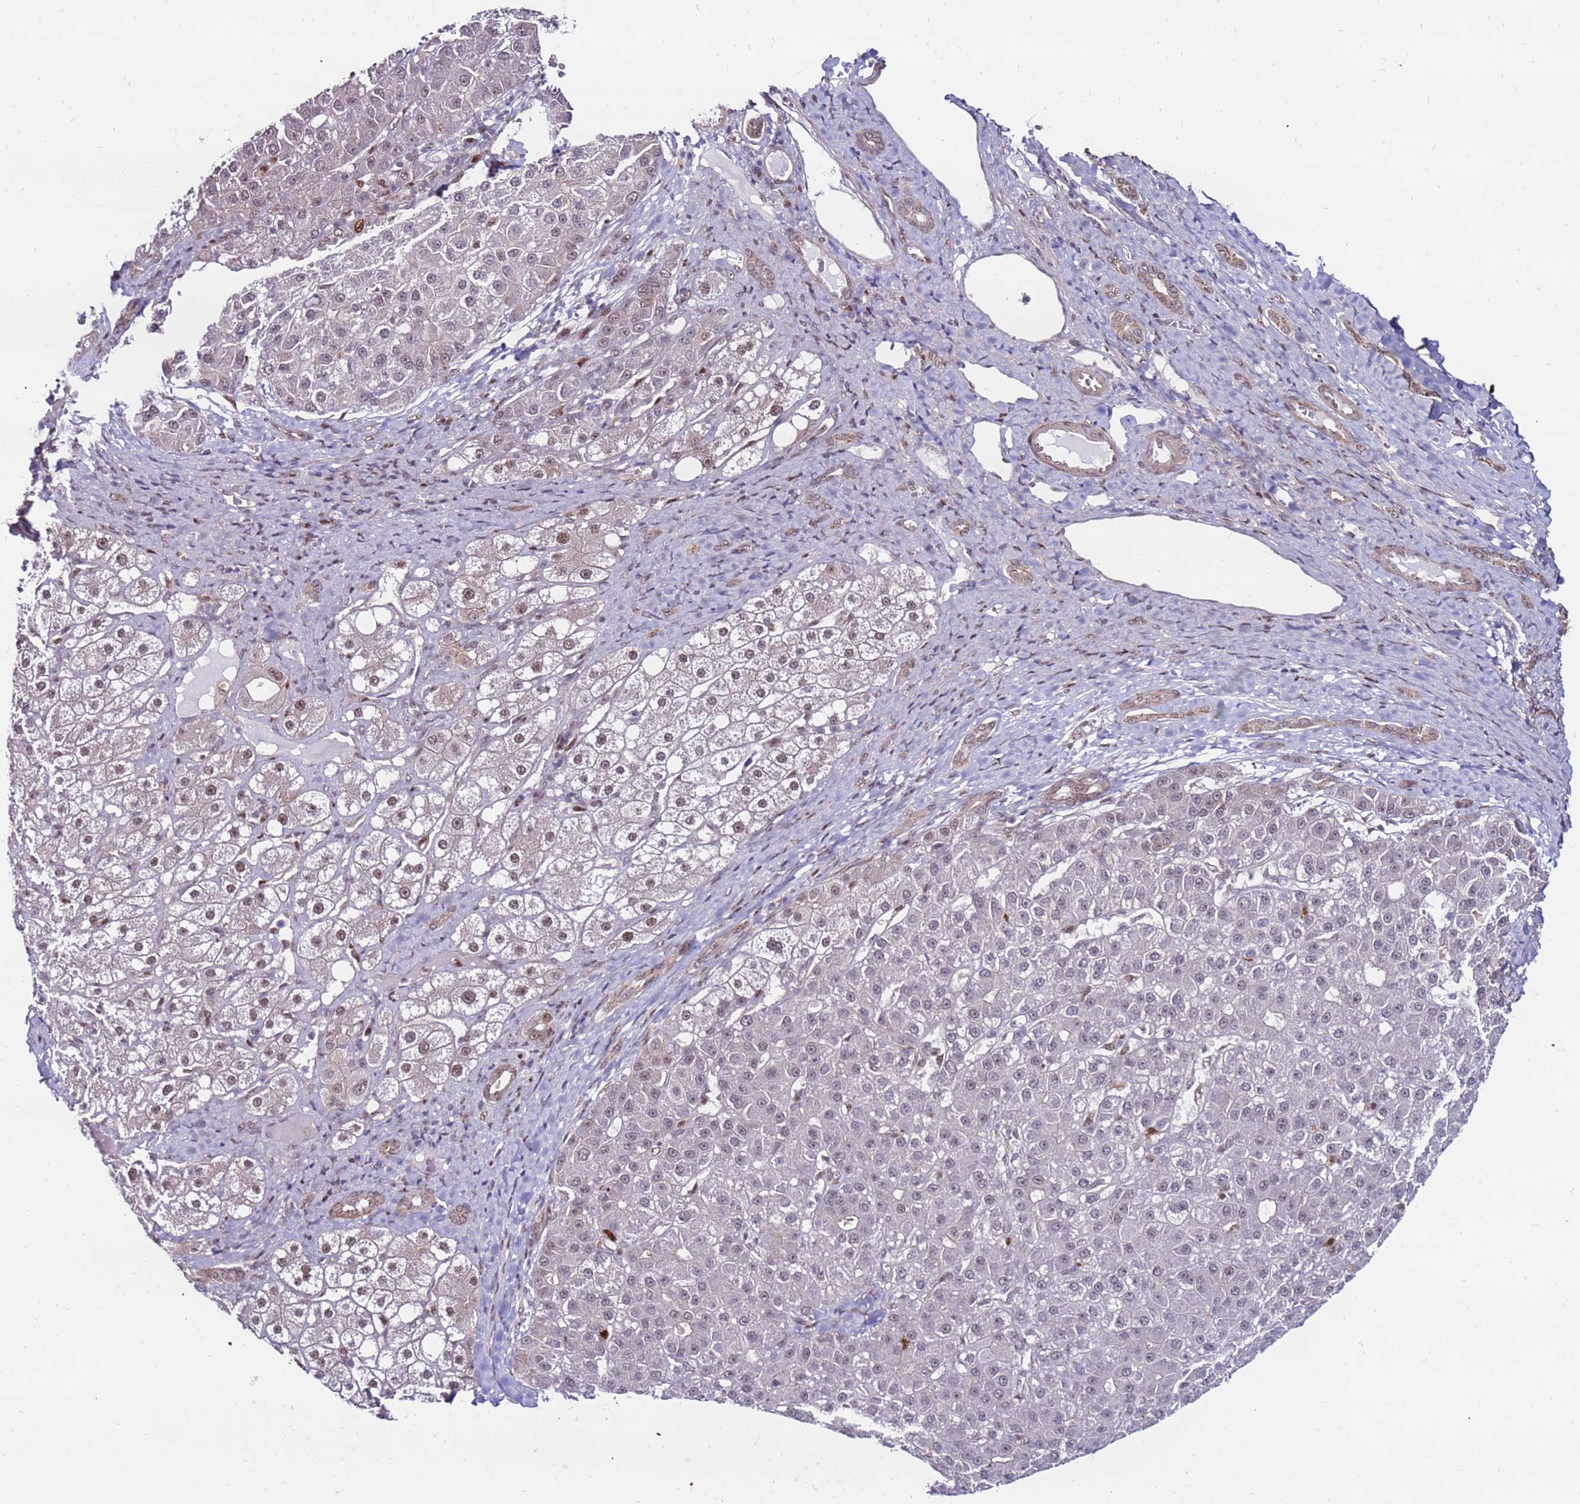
{"staining": {"intensity": "weak", "quantity": "<25%", "location": "nuclear"}, "tissue": "liver cancer", "cell_type": "Tumor cells", "image_type": "cancer", "snomed": [{"axis": "morphology", "description": "Carcinoma, Hepatocellular, NOS"}, {"axis": "topography", "description": "Liver"}], "caption": "Immunohistochemistry micrograph of liver cancer stained for a protein (brown), which shows no staining in tumor cells.", "gene": "KPNA4", "patient": {"sex": "male", "age": 67}}